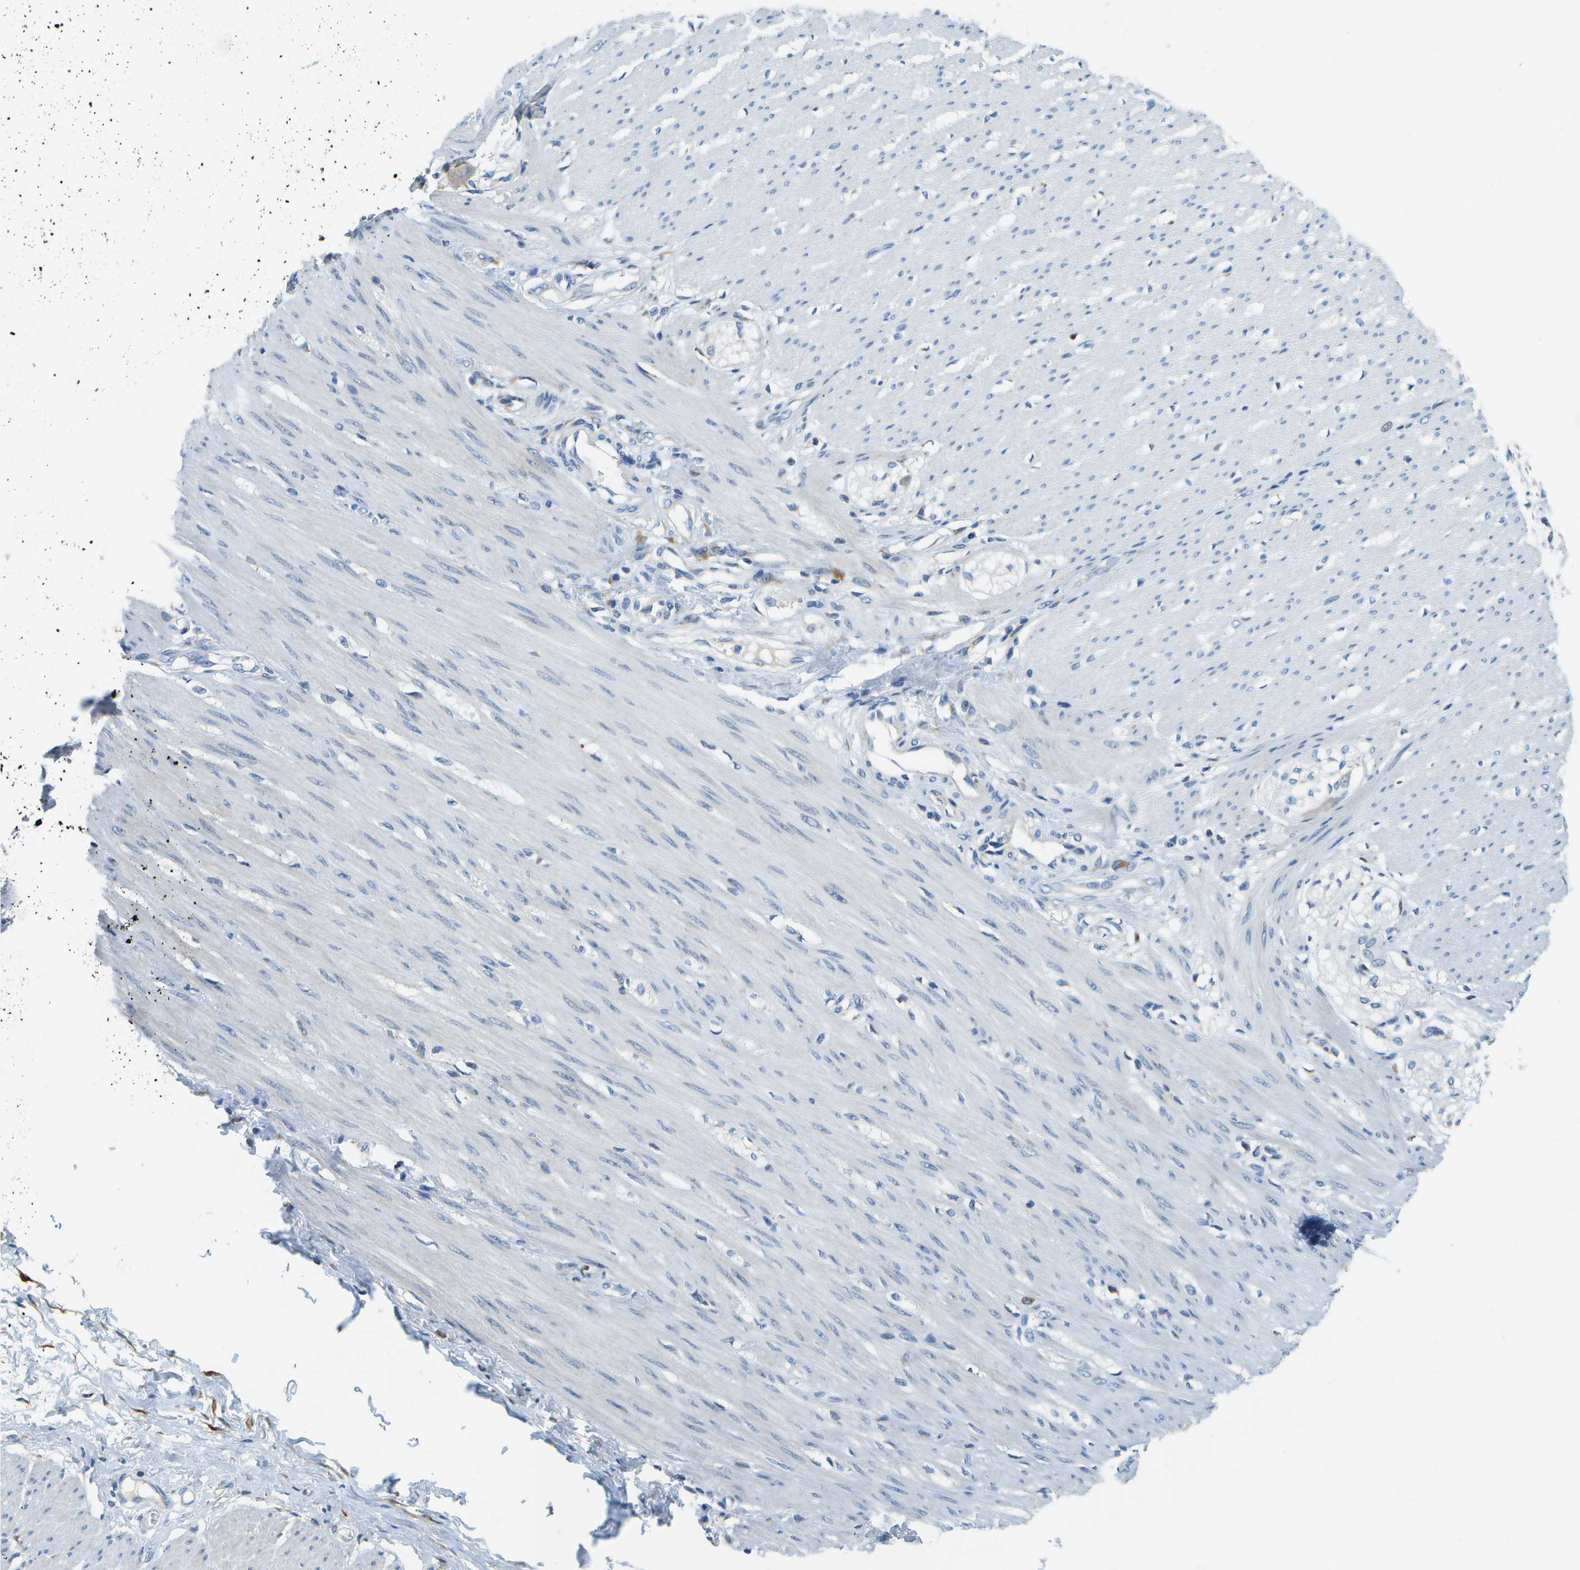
{"staining": {"intensity": "negative", "quantity": "none", "location": "none"}, "tissue": "adipose tissue", "cell_type": "Adipocytes", "image_type": "normal", "snomed": [{"axis": "morphology", "description": "Normal tissue, NOS"}, {"axis": "morphology", "description": "Adenocarcinoma, NOS"}, {"axis": "topography", "description": "Colon"}, {"axis": "topography", "description": "Peripheral nerve tissue"}], "caption": "Immunohistochemistry (IHC) histopathology image of benign adipose tissue: human adipose tissue stained with DAB exhibits no significant protein positivity in adipocytes.", "gene": "PTGIS", "patient": {"sex": "male", "age": 14}}